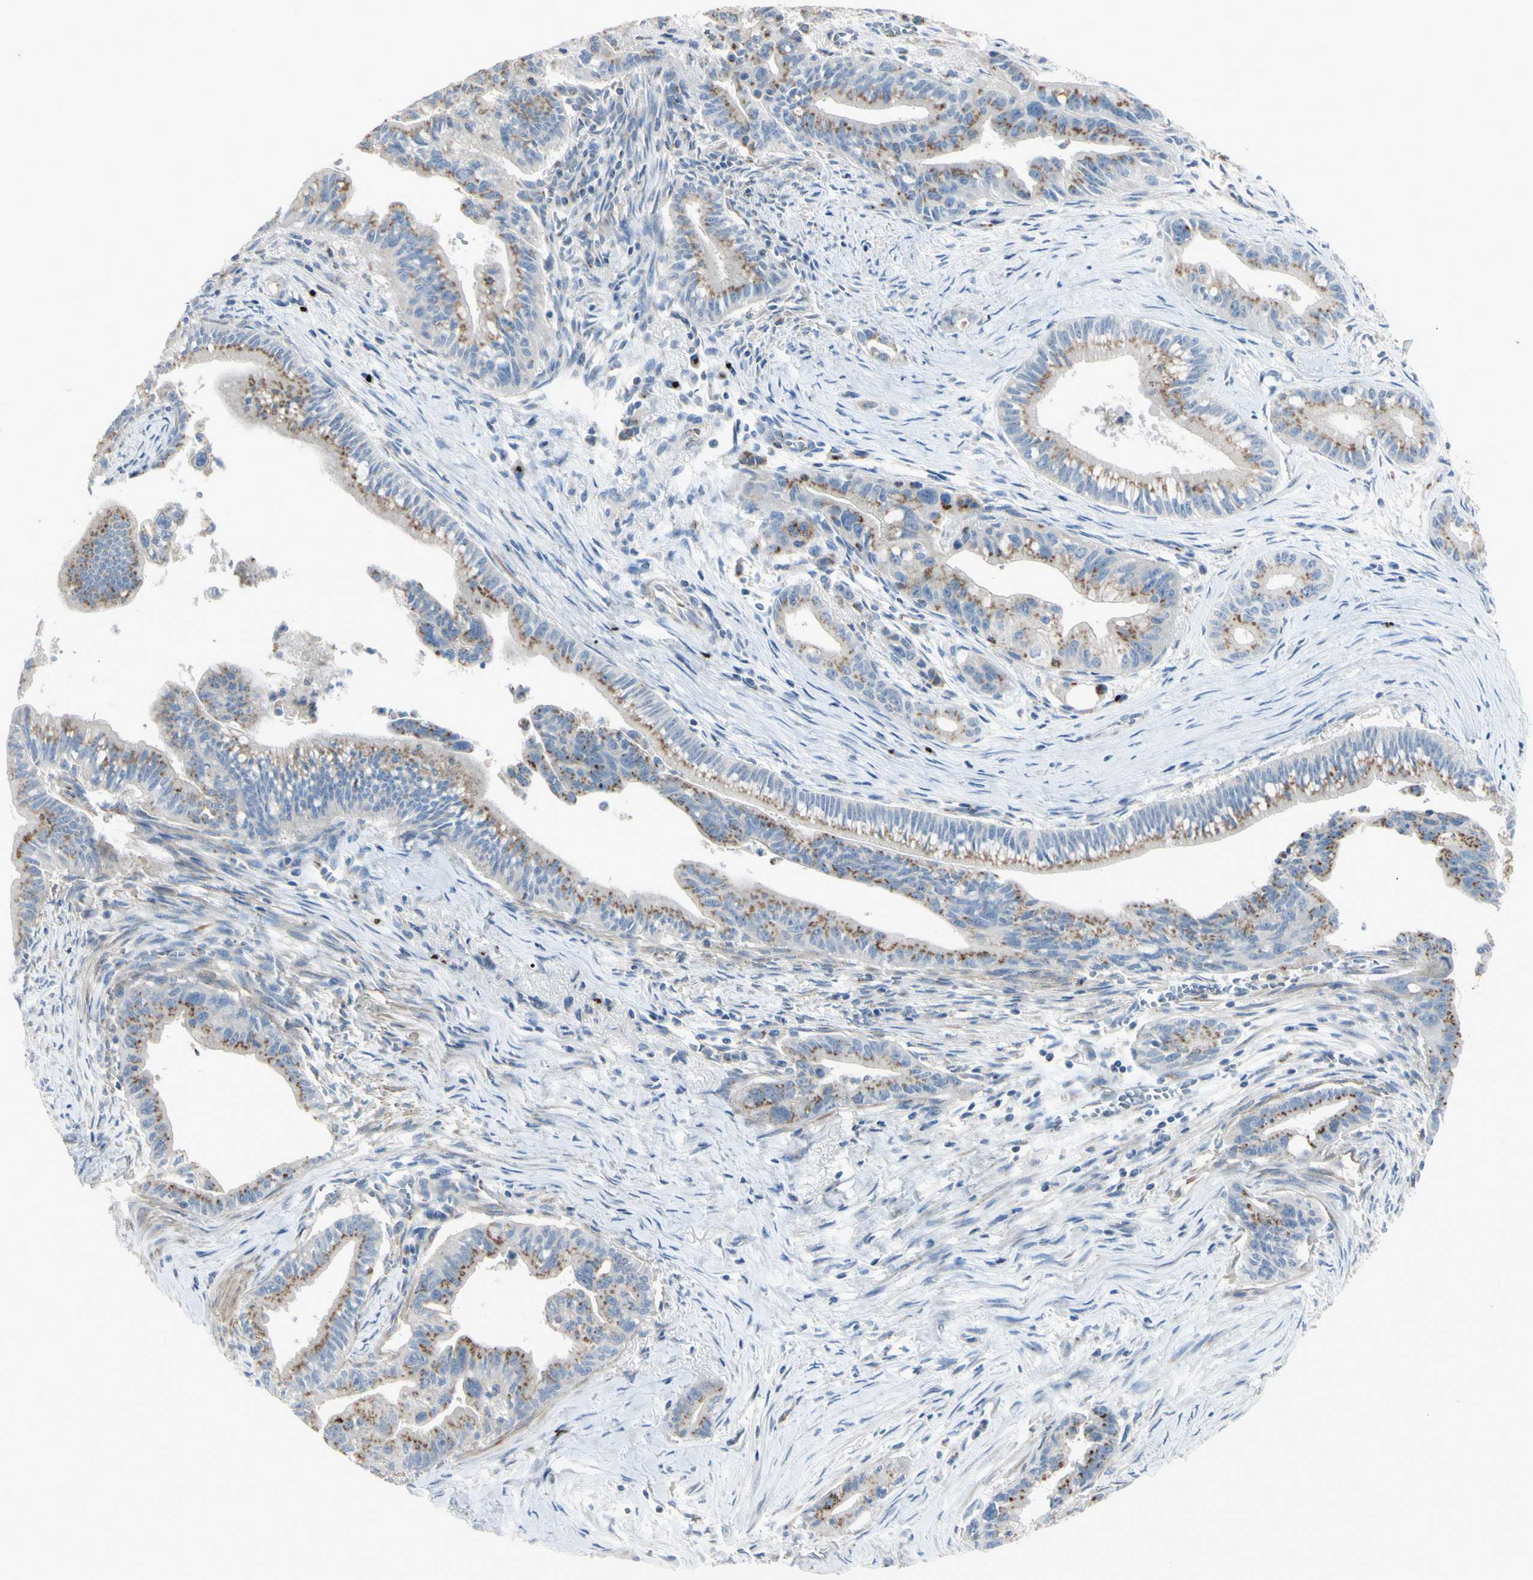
{"staining": {"intensity": "moderate", "quantity": "25%-75%", "location": "cytoplasmic/membranous"}, "tissue": "pancreatic cancer", "cell_type": "Tumor cells", "image_type": "cancer", "snomed": [{"axis": "morphology", "description": "Adenocarcinoma, NOS"}, {"axis": "topography", "description": "Pancreas"}], "caption": "Pancreatic cancer stained with a protein marker displays moderate staining in tumor cells.", "gene": "B4GALT3", "patient": {"sex": "male", "age": 70}}